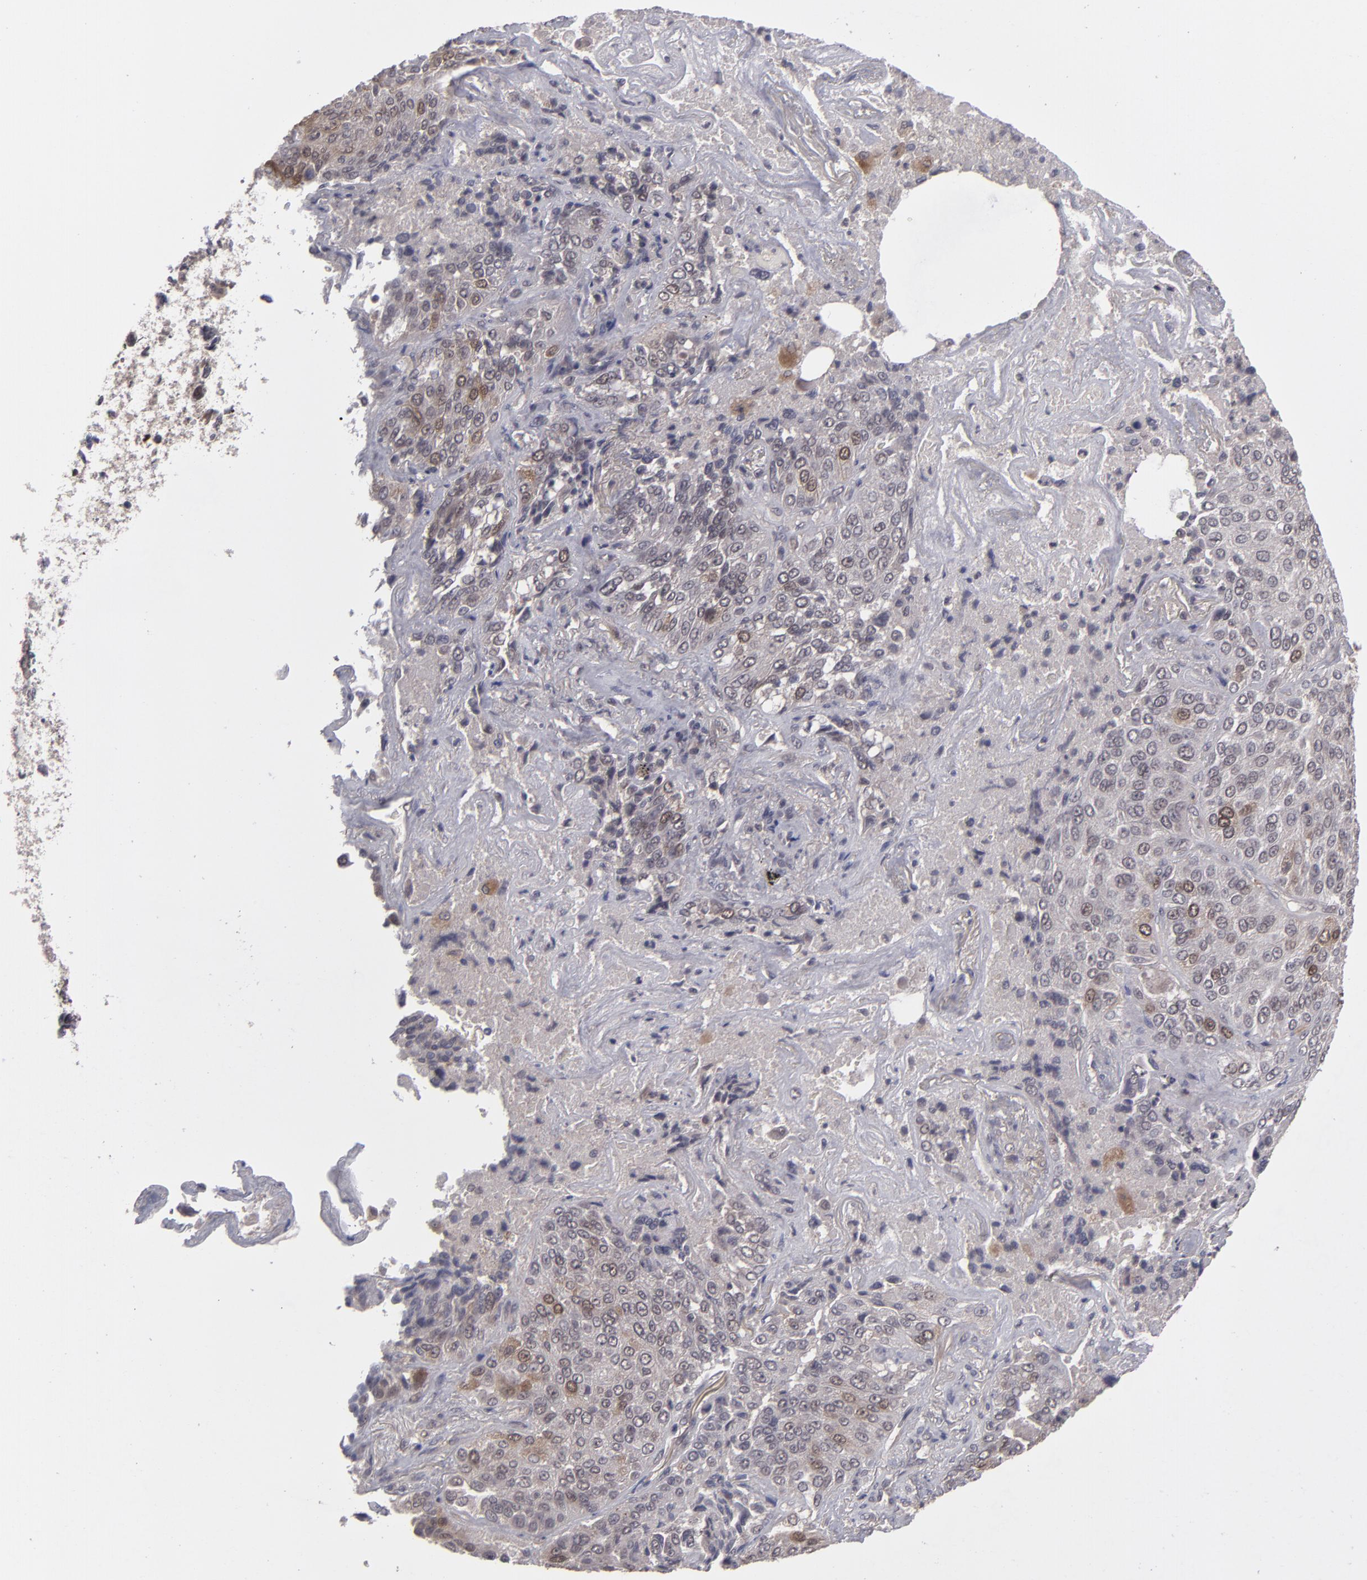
{"staining": {"intensity": "moderate", "quantity": "<25%", "location": "cytoplasmic/membranous,nuclear"}, "tissue": "lung cancer", "cell_type": "Tumor cells", "image_type": "cancer", "snomed": [{"axis": "morphology", "description": "Squamous cell carcinoma, NOS"}, {"axis": "topography", "description": "Lung"}], "caption": "This is a micrograph of immunohistochemistry staining of squamous cell carcinoma (lung), which shows moderate staining in the cytoplasmic/membranous and nuclear of tumor cells.", "gene": "TYMS", "patient": {"sex": "male", "age": 54}}